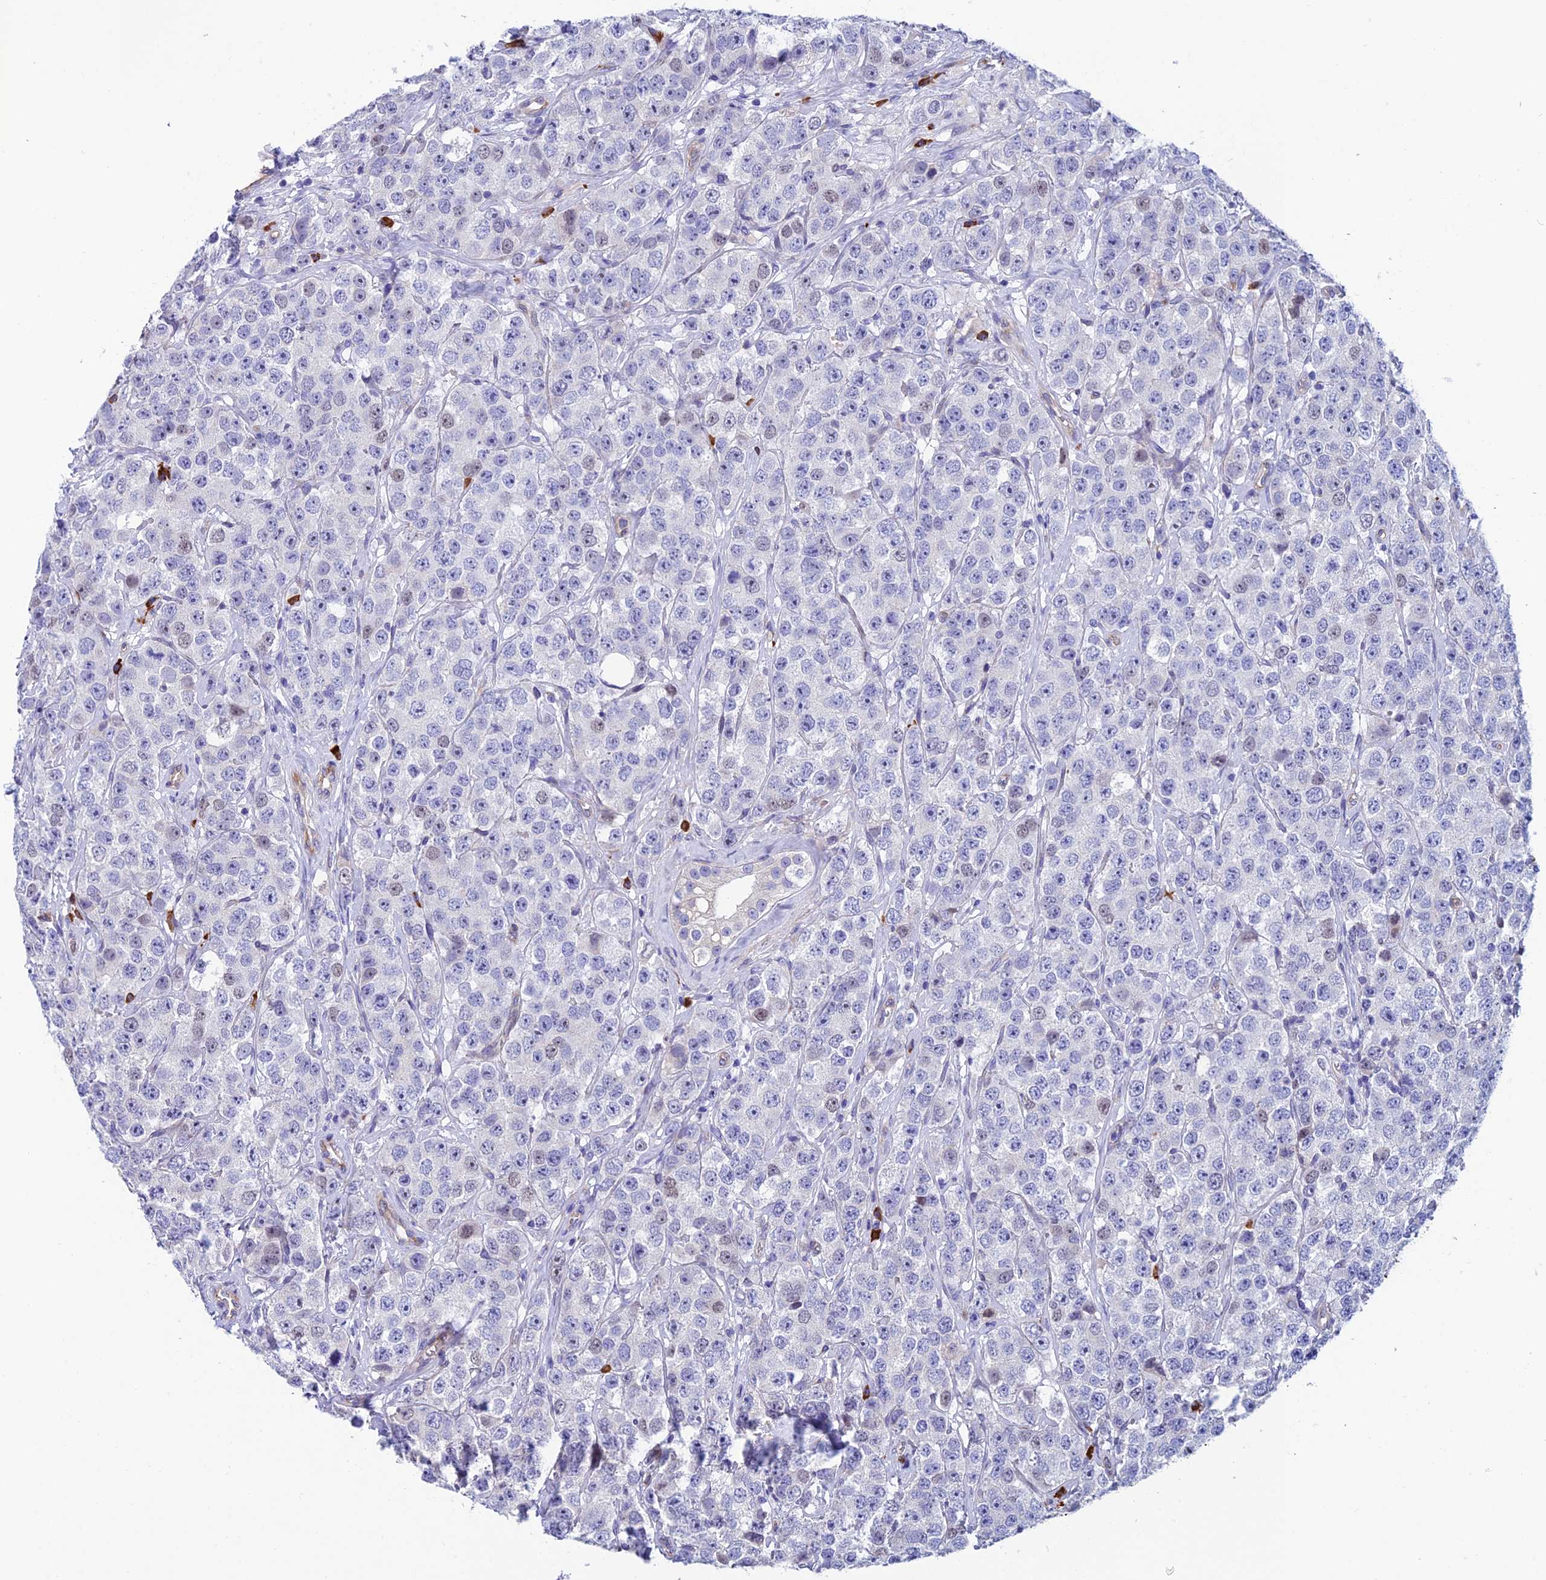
{"staining": {"intensity": "negative", "quantity": "none", "location": "none"}, "tissue": "testis cancer", "cell_type": "Tumor cells", "image_type": "cancer", "snomed": [{"axis": "morphology", "description": "Seminoma, NOS"}, {"axis": "topography", "description": "Testis"}], "caption": "Photomicrograph shows no significant protein expression in tumor cells of testis cancer (seminoma).", "gene": "MACIR", "patient": {"sex": "male", "age": 28}}